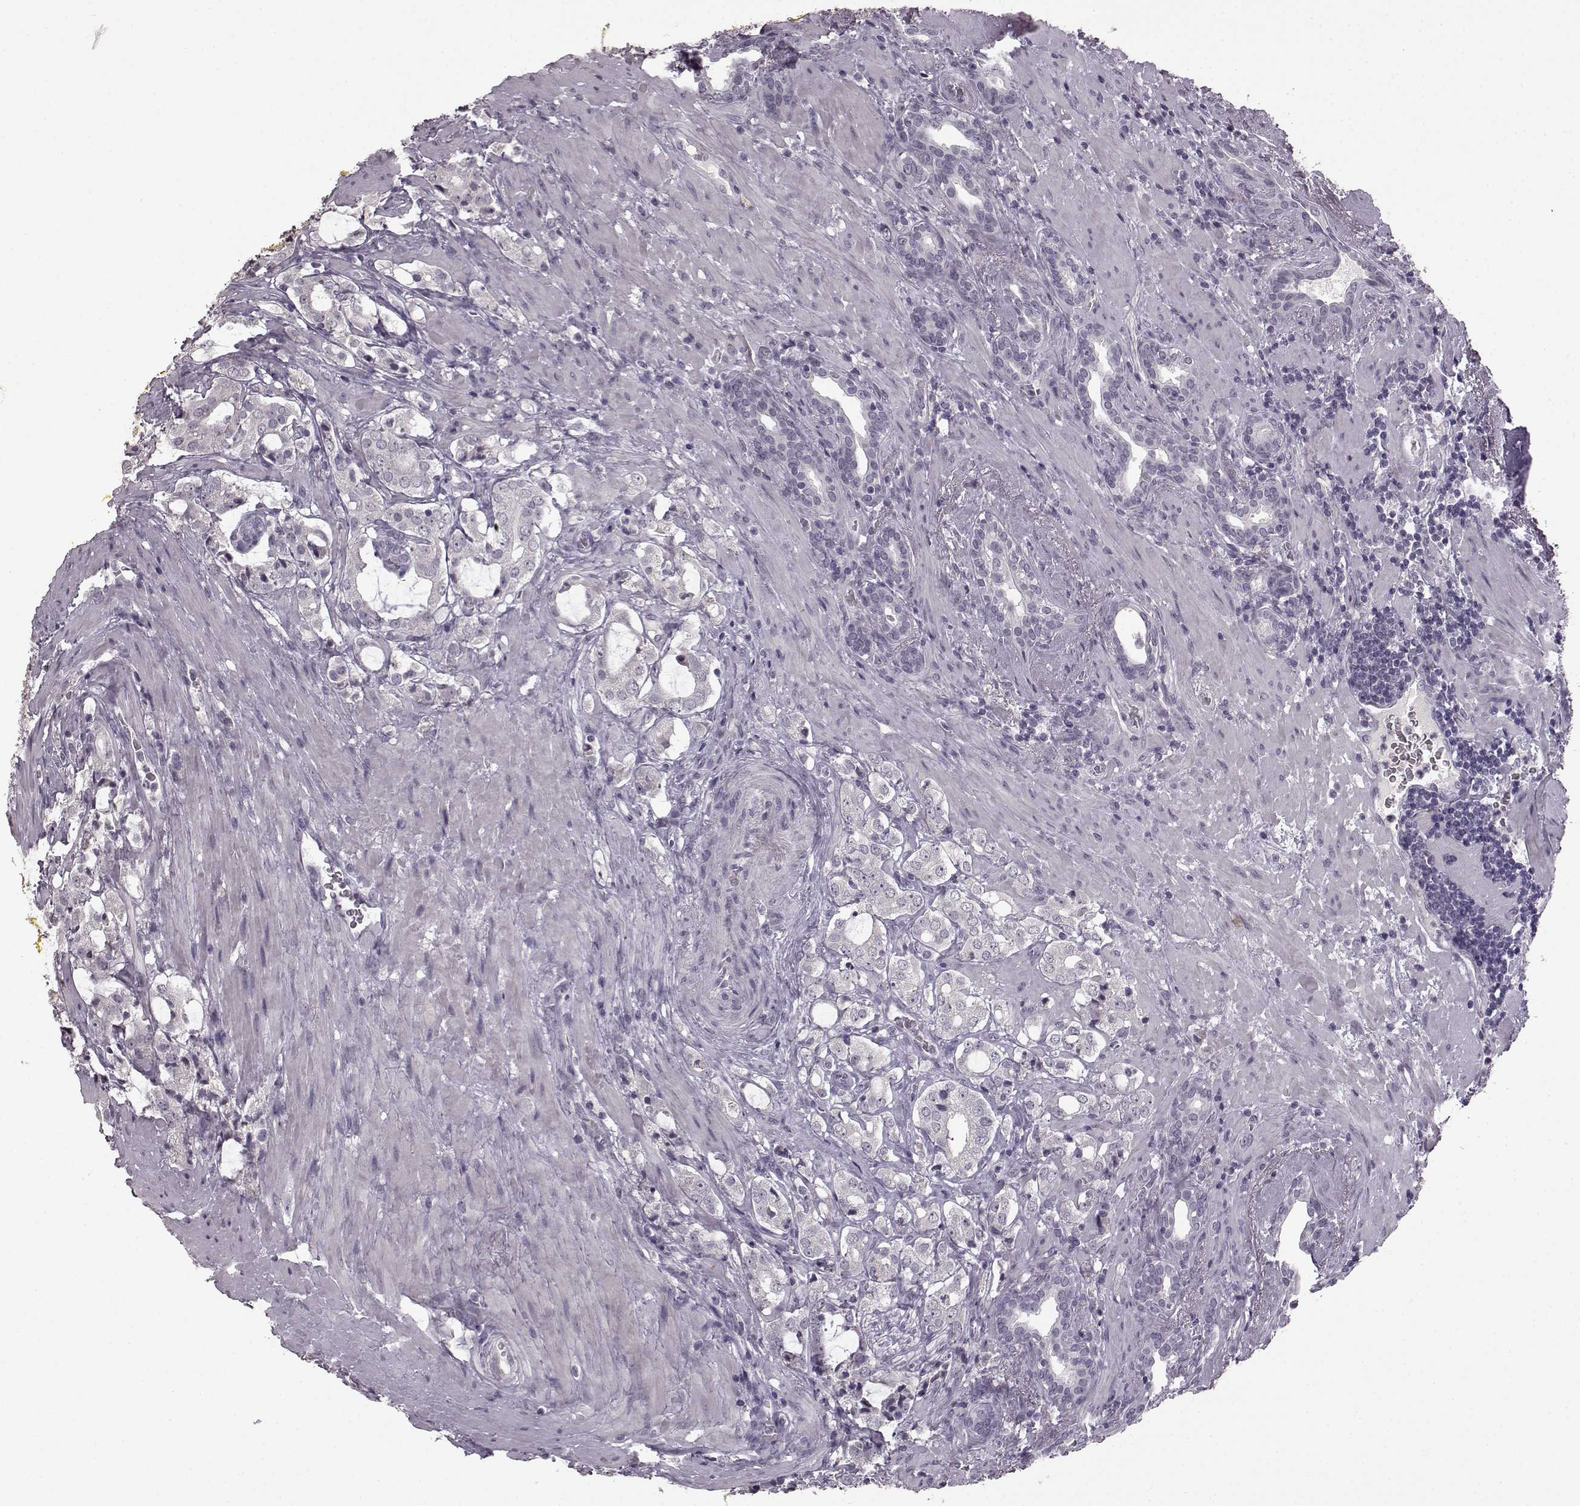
{"staining": {"intensity": "negative", "quantity": "none", "location": "none"}, "tissue": "prostate cancer", "cell_type": "Tumor cells", "image_type": "cancer", "snomed": [{"axis": "morphology", "description": "Adenocarcinoma, NOS"}, {"axis": "topography", "description": "Prostate"}], "caption": "Immunohistochemistry of adenocarcinoma (prostate) exhibits no staining in tumor cells.", "gene": "LHB", "patient": {"sex": "male", "age": 66}}